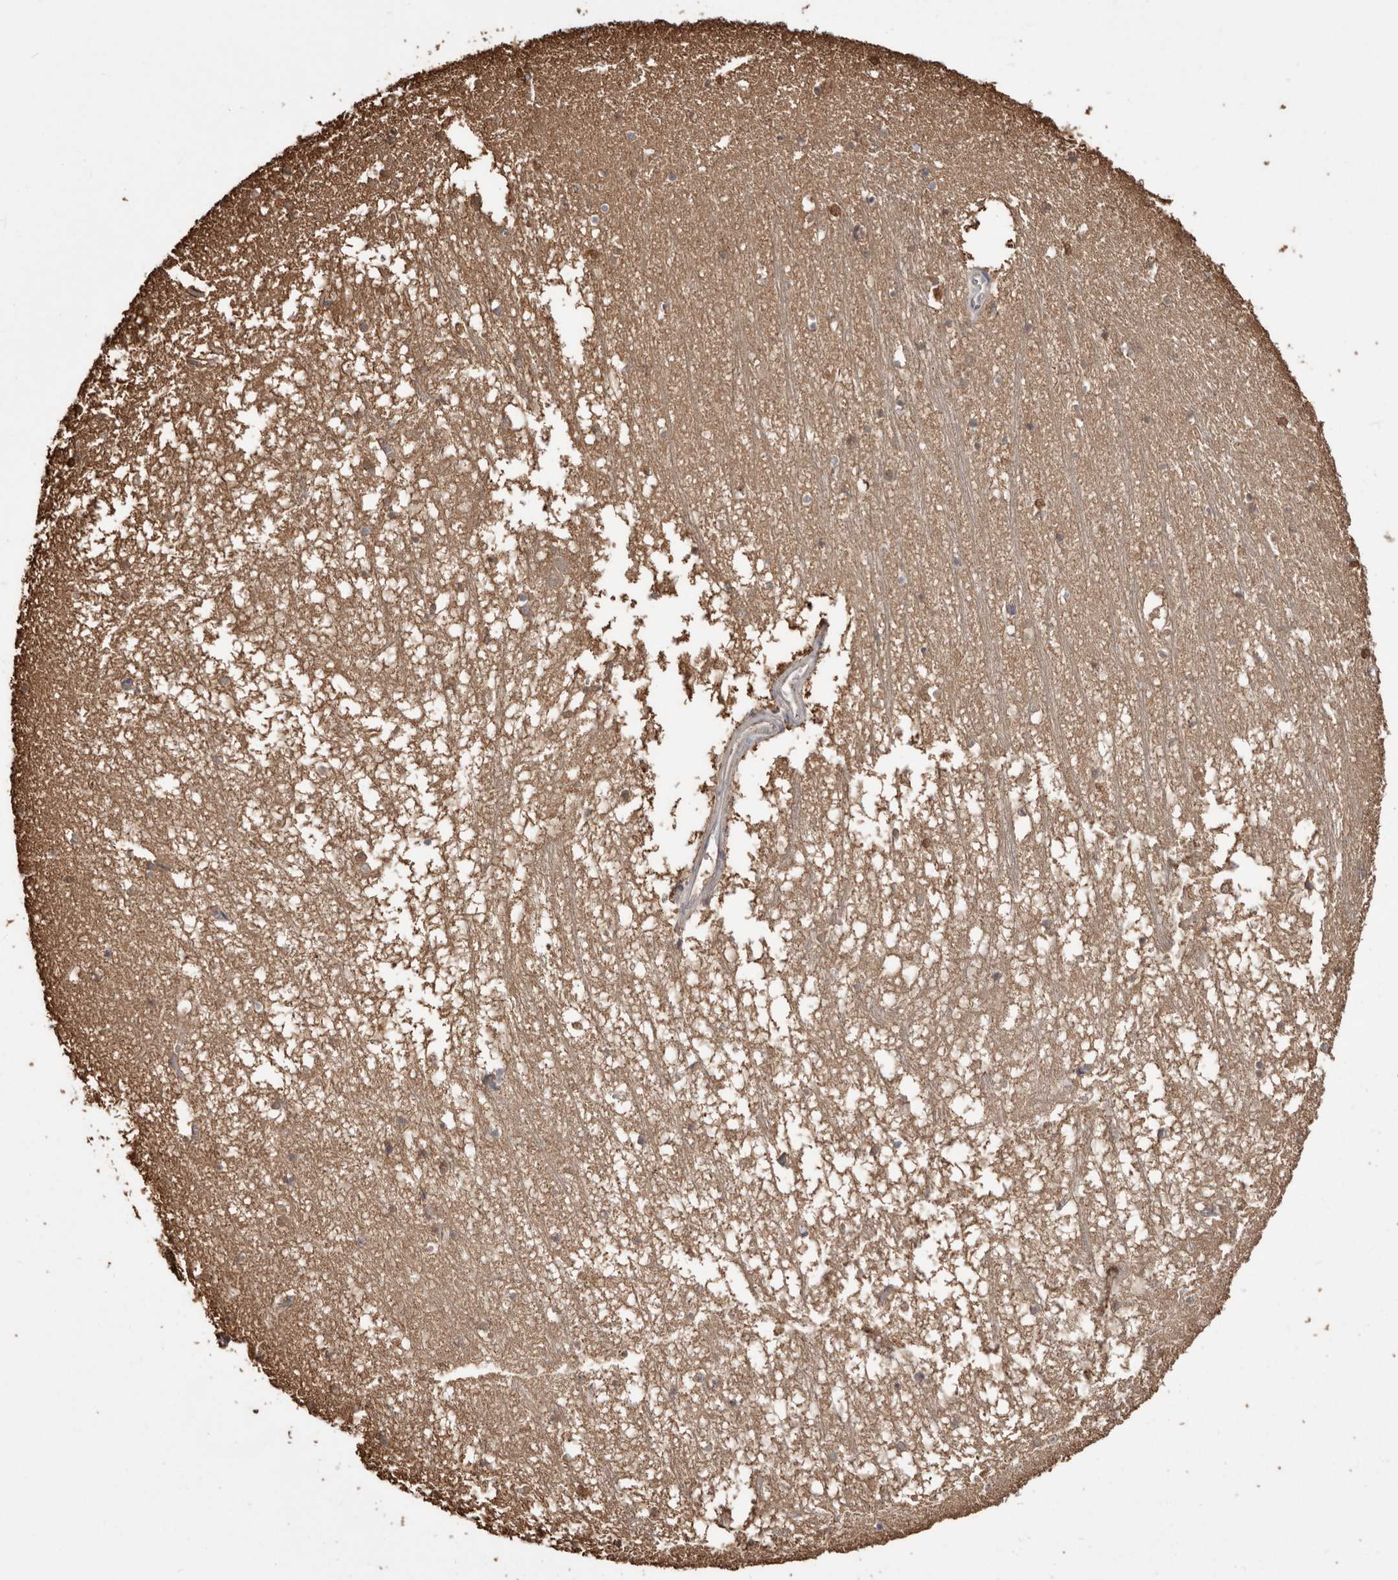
{"staining": {"intensity": "moderate", "quantity": "<25%", "location": "cytoplasmic/membranous,nuclear"}, "tissue": "hippocampus", "cell_type": "Glial cells", "image_type": "normal", "snomed": [{"axis": "morphology", "description": "Normal tissue, NOS"}, {"axis": "topography", "description": "Hippocampus"}], "caption": "Immunohistochemical staining of normal hippocampus displays moderate cytoplasmic/membranous,nuclear protein staining in about <25% of glial cells.", "gene": "PKM", "patient": {"sex": "male", "age": 70}}